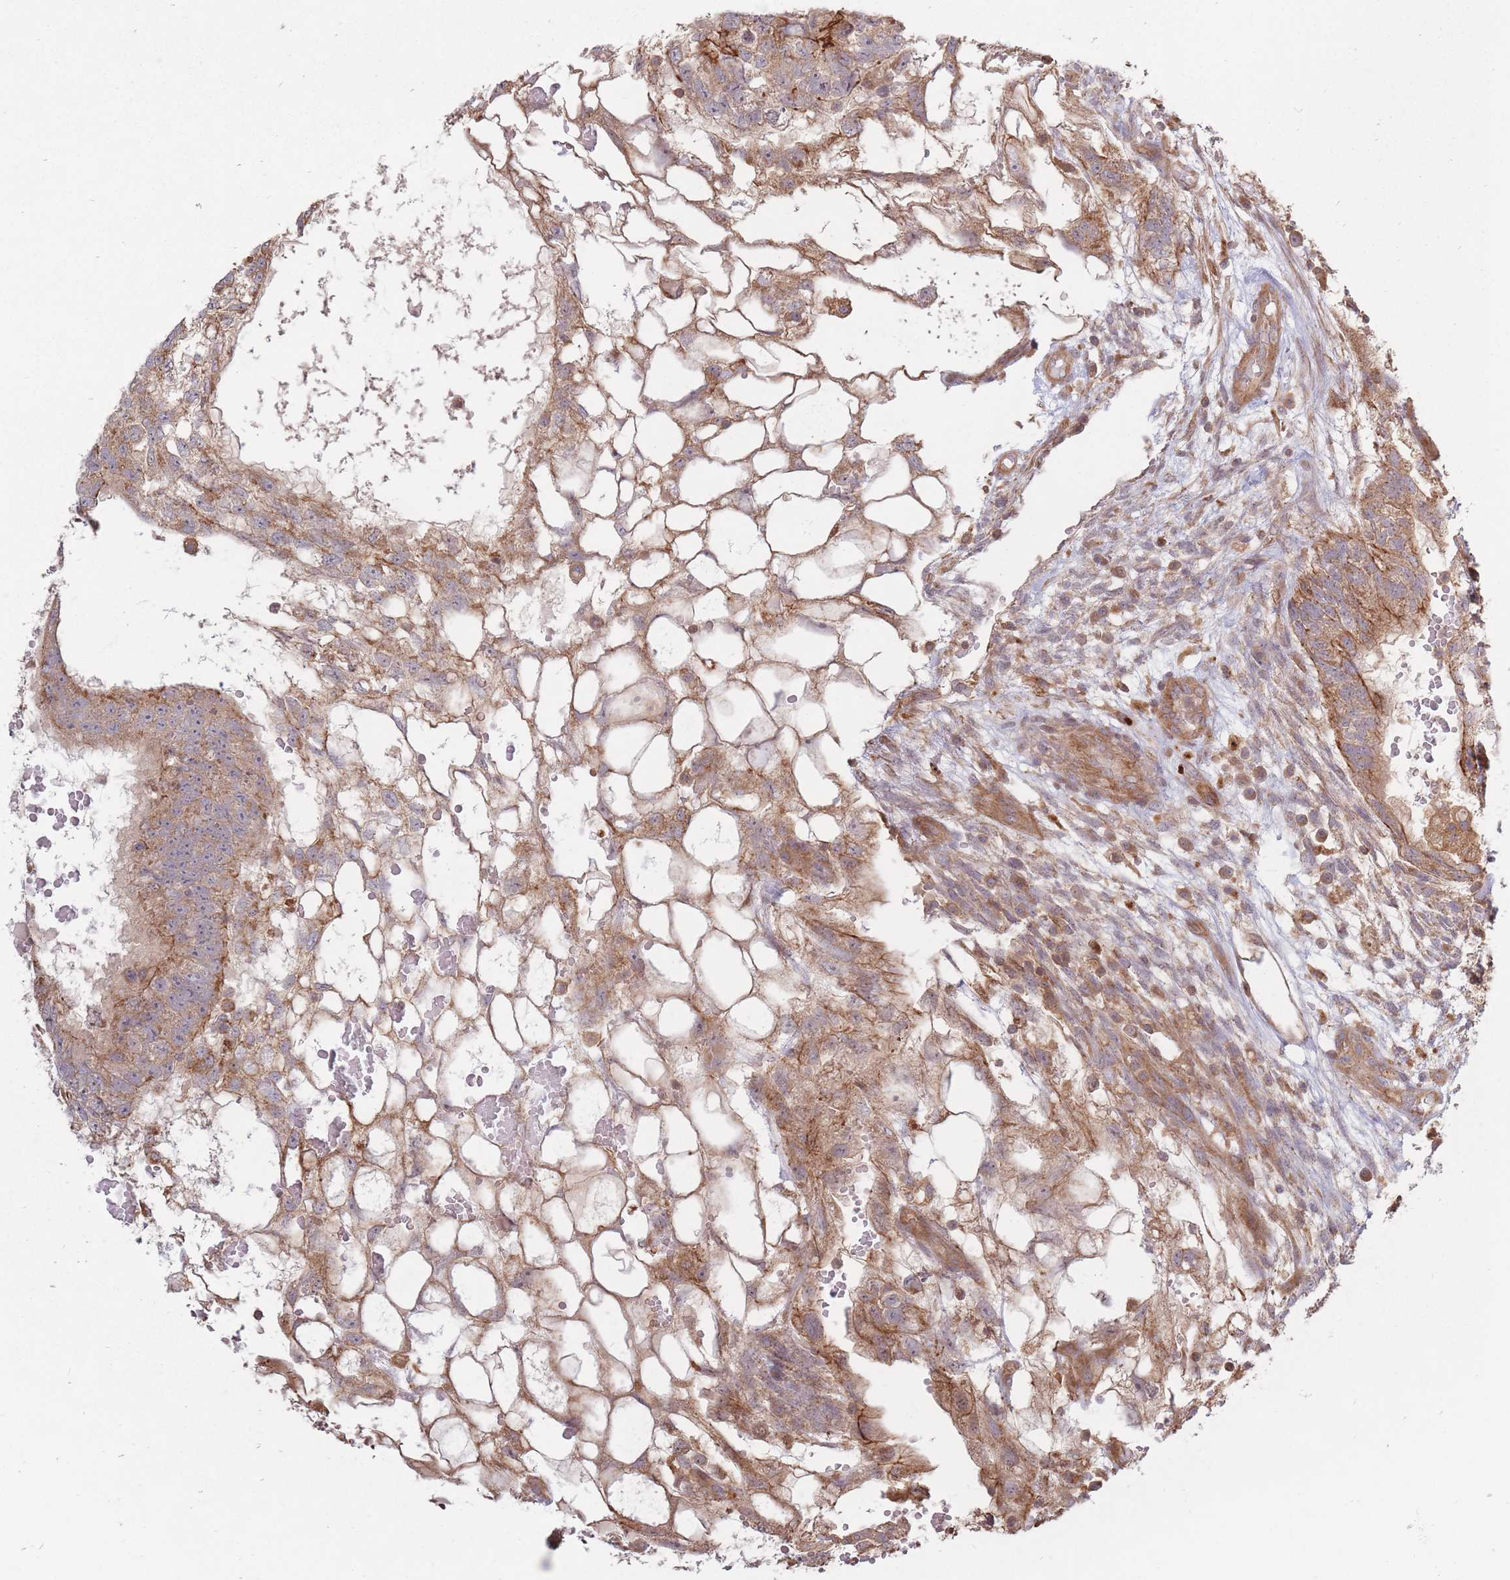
{"staining": {"intensity": "moderate", "quantity": ">75%", "location": "cytoplasmic/membranous"}, "tissue": "testis cancer", "cell_type": "Tumor cells", "image_type": "cancer", "snomed": [{"axis": "morphology", "description": "Normal tissue, NOS"}, {"axis": "morphology", "description": "Carcinoma, Embryonal, NOS"}, {"axis": "topography", "description": "Testis"}], "caption": "Immunohistochemical staining of human embryonal carcinoma (testis) shows medium levels of moderate cytoplasmic/membranous positivity in approximately >75% of tumor cells.", "gene": "RASSF2", "patient": {"sex": "male", "age": 32}}